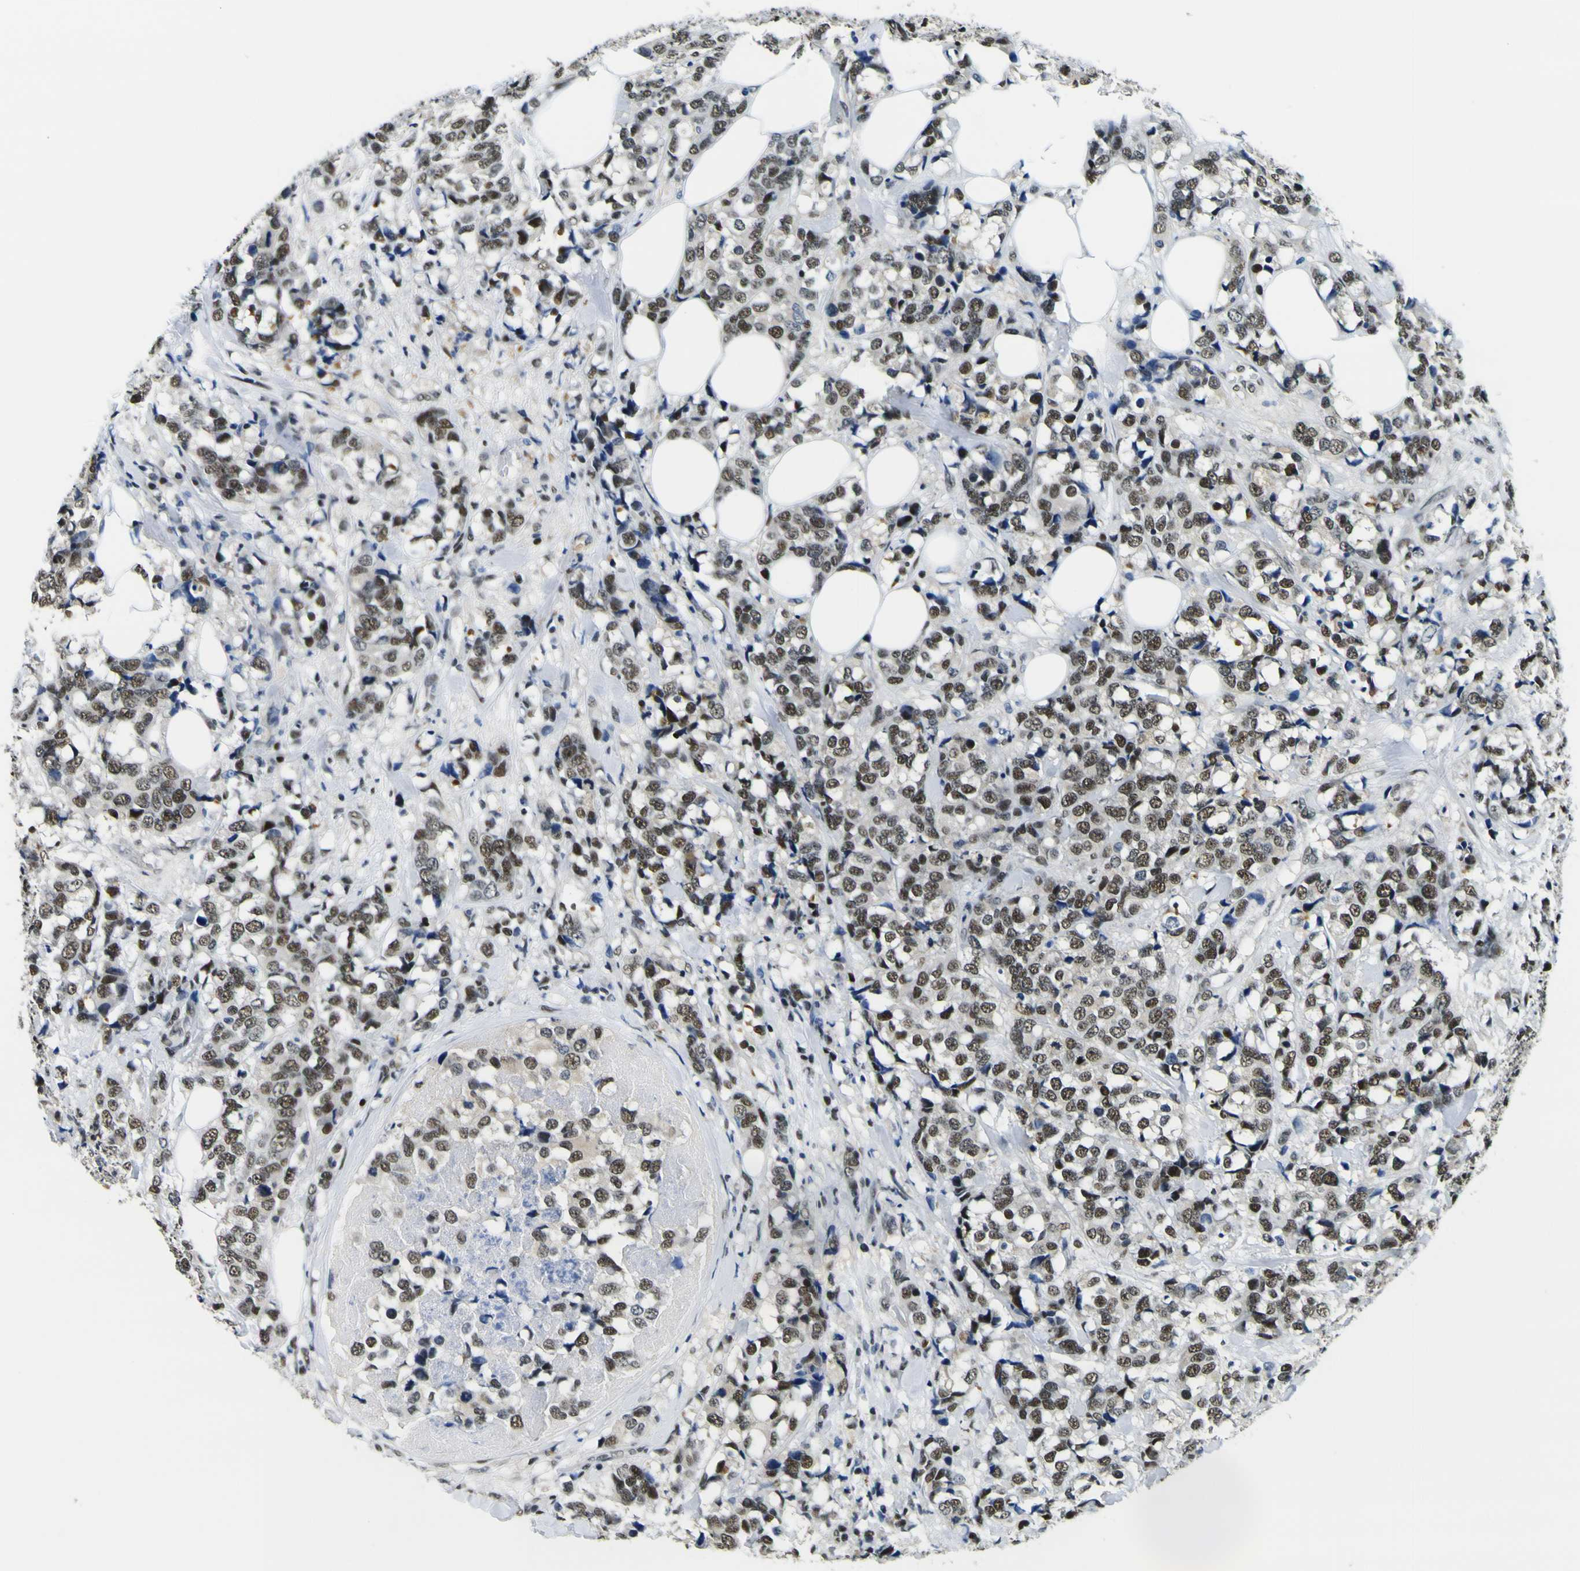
{"staining": {"intensity": "strong", "quantity": ">75%", "location": "nuclear"}, "tissue": "breast cancer", "cell_type": "Tumor cells", "image_type": "cancer", "snomed": [{"axis": "morphology", "description": "Lobular carcinoma"}, {"axis": "topography", "description": "Breast"}], "caption": "Tumor cells reveal strong nuclear expression in approximately >75% of cells in breast cancer (lobular carcinoma).", "gene": "SP1", "patient": {"sex": "female", "age": 59}}